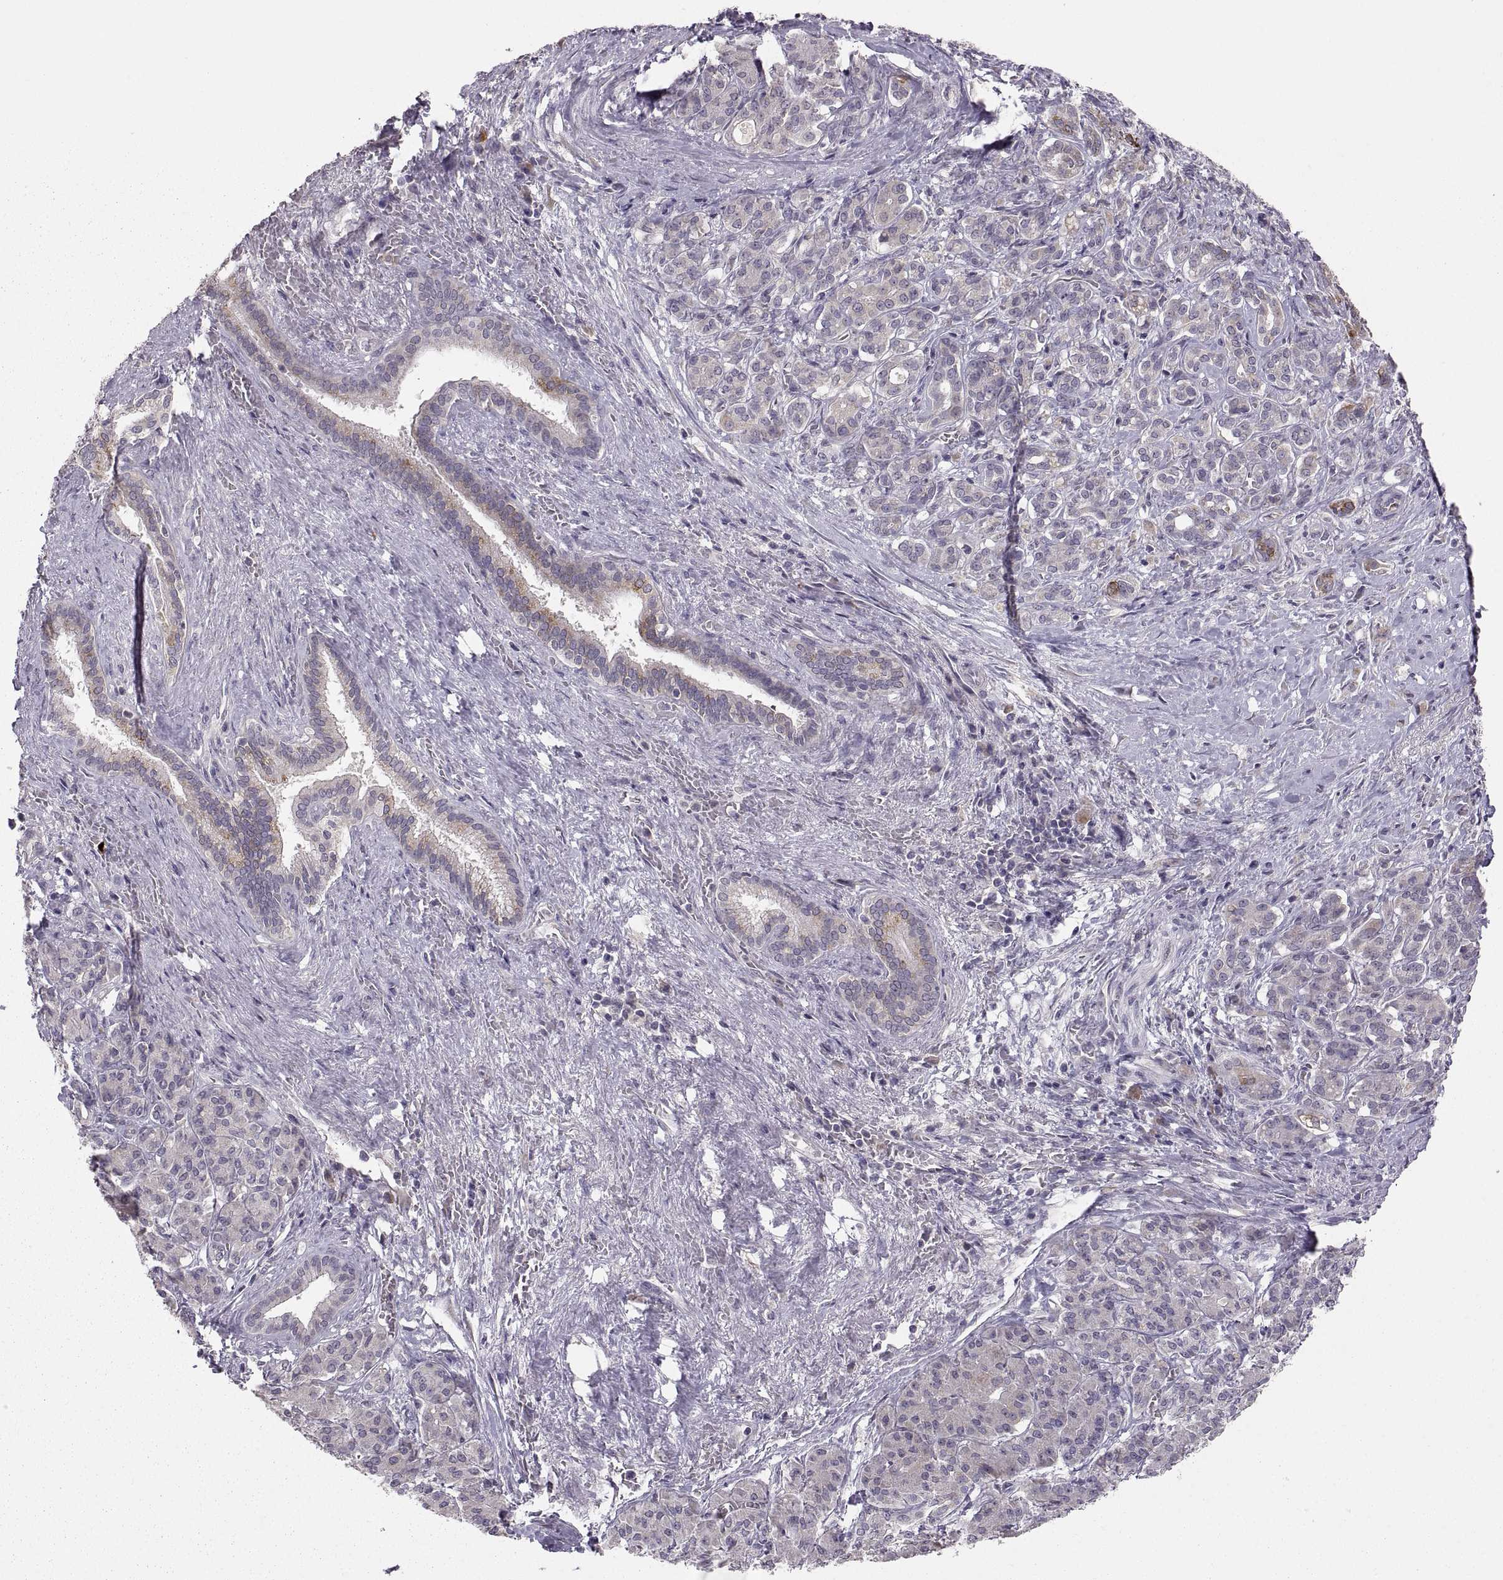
{"staining": {"intensity": "moderate", "quantity": "<25%", "location": "cytoplasmic/membranous"}, "tissue": "pancreatic cancer", "cell_type": "Tumor cells", "image_type": "cancer", "snomed": [{"axis": "morphology", "description": "Normal tissue, NOS"}, {"axis": "morphology", "description": "Inflammation, NOS"}, {"axis": "morphology", "description": "Adenocarcinoma, NOS"}, {"axis": "topography", "description": "Pancreas"}], "caption": "Tumor cells exhibit moderate cytoplasmic/membranous positivity in about <25% of cells in pancreatic cancer.", "gene": "HMGCR", "patient": {"sex": "male", "age": 57}}